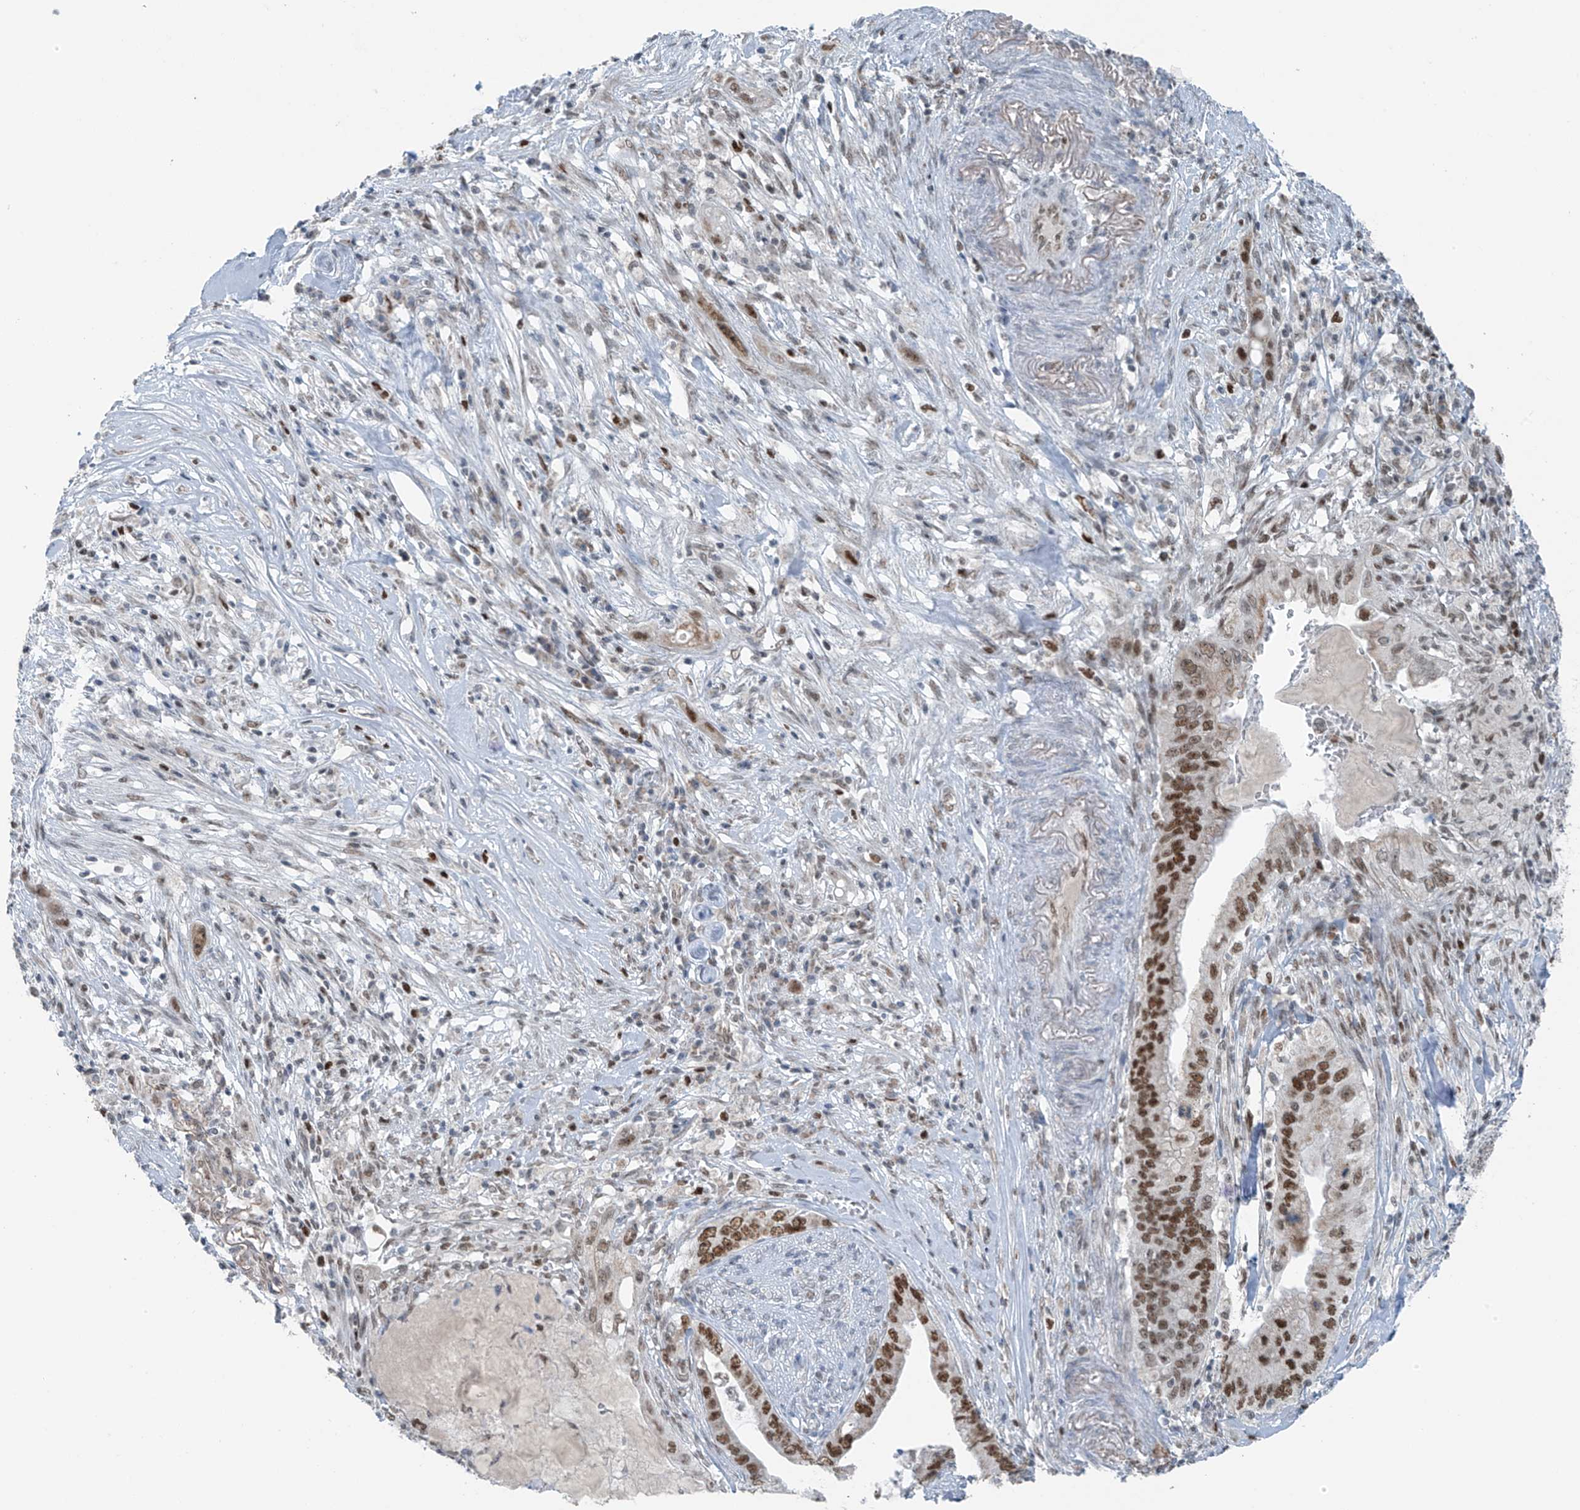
{"staining": {"intensity": "moderate", "quantity": ">75%", "location": "nuclear"}, "tissue": "pancreatic cancer", "cell_type": "Tumor cells", "image_type": "cancer", "snomed": [{"axis": "morphology", "description": "Adenocarcinoma, NOS"}, {"axis": "topography", "description": "Pancreas"}], "caption": "There is medium levels of moderate nuclear positivity in tumor cells of pancreatic adenocarcinoma, as demonstrated by immunohistochemical staining (brown color).", "gene": "WRNIP1", "patient": {"sex": "female", "age": 73}}